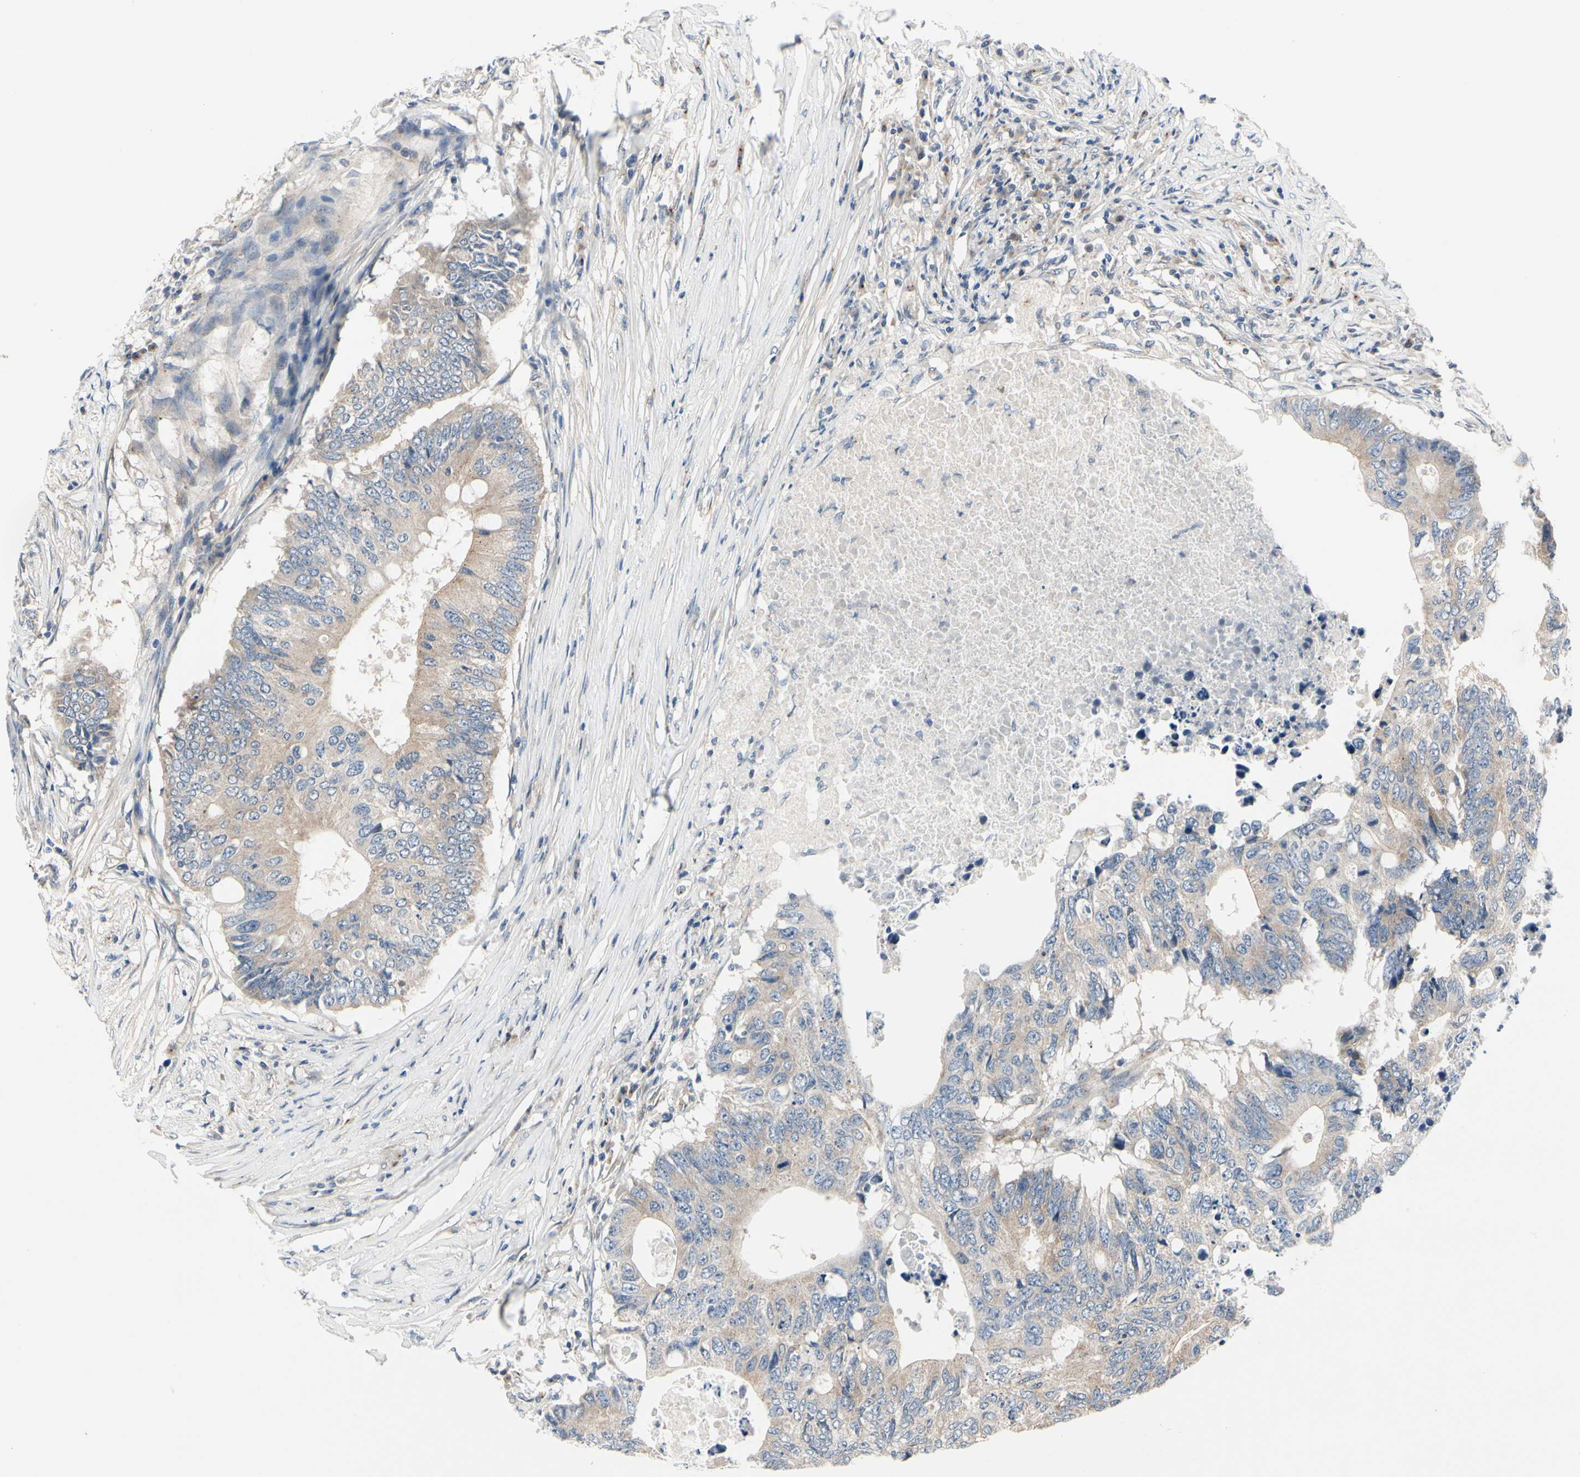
{"staining": {"intensity": "weak", "quantity": "25%-75%", "location": "cytoplasmic/membranous"}, "tissue": "colorectal cancer", "cell_type": "Tumor cells", "image_type": "cancer", "snomed": [{"axis": "morphology", "description": "Adenocarcinoma, NOS"}, {"axis": "topography", "description": "Colon"}], "caption": "Colorectal cancer was stained to show a protein in brown. There is low levels of weak cytoplasmic/membranous staining in approximately 25%-75% of tumor cells.", "gene": "PRKAR2B", "patient": {"sex": "male", "age": 71}}